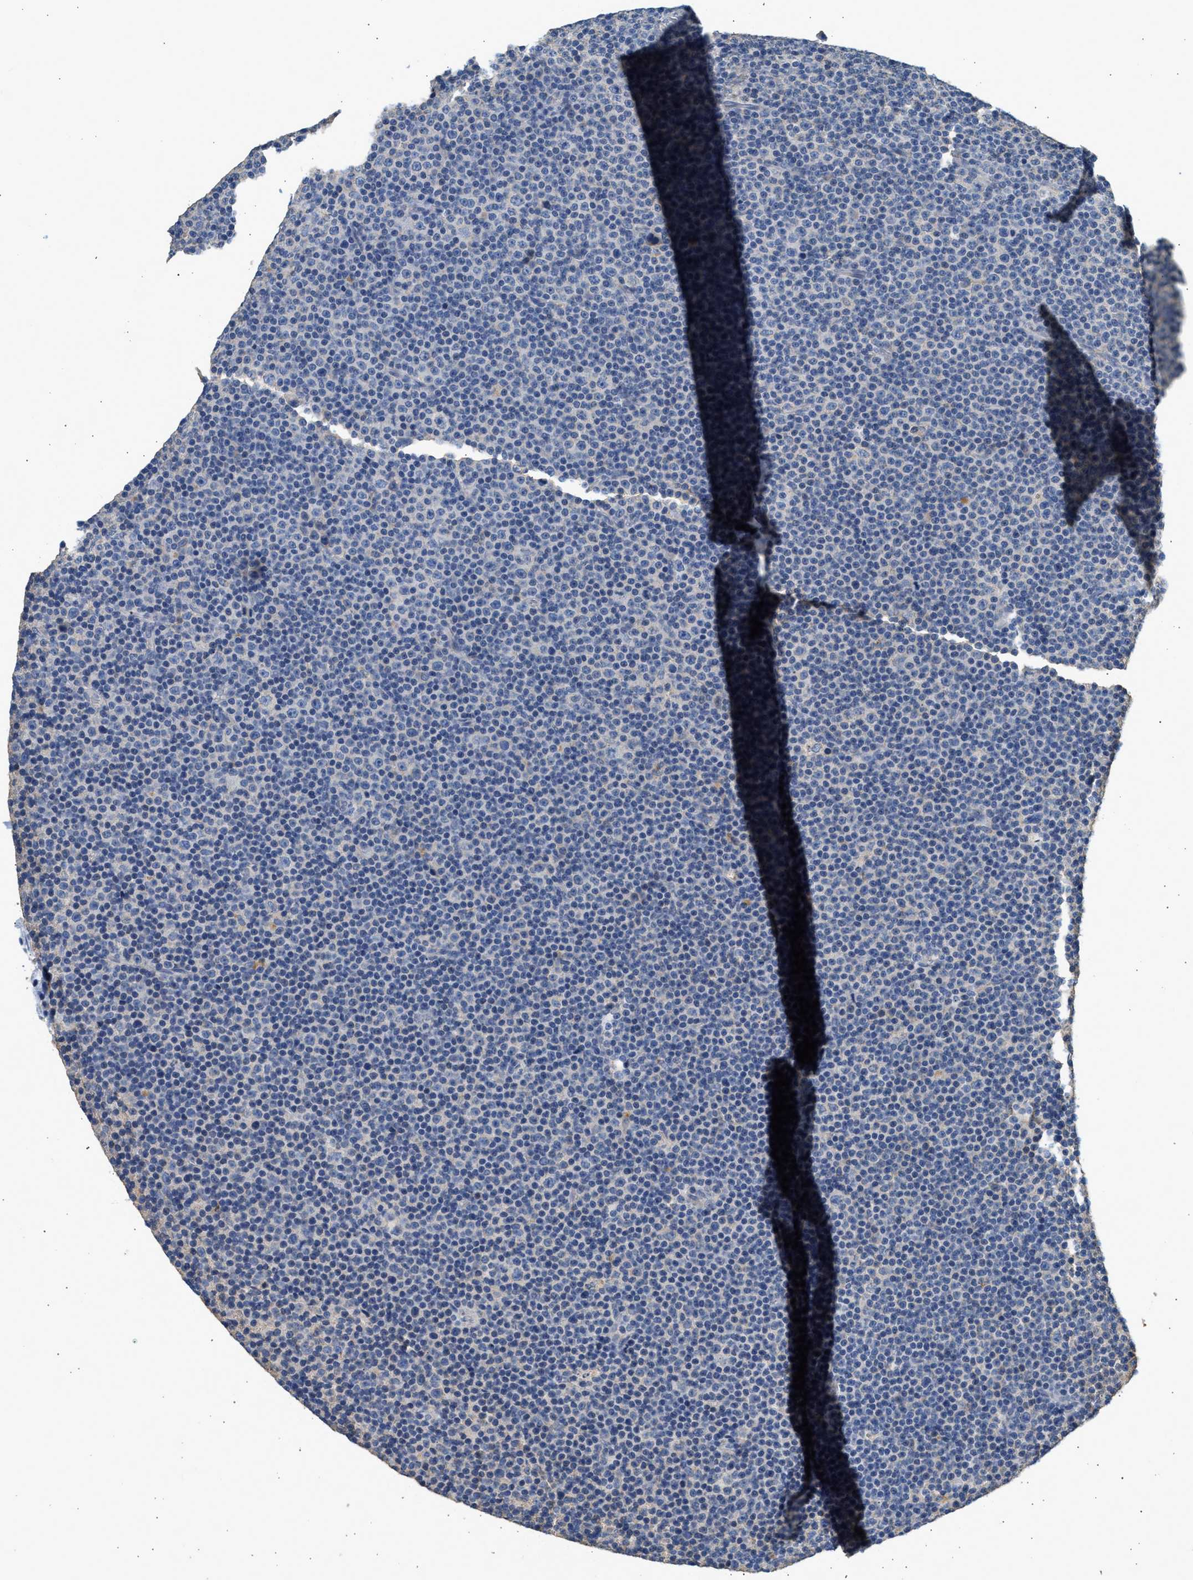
{"staining": {"intensity": "negative", "quantity": "none", "location": "none"}, "tissue": "lymphoma", "cell_type": "Tumor cells", "image_type": "cancer", "snomed": [{"axis": "morphology", "description": "Malignant lymphoma, non-Hodgkin's type, Low grade"}, {"axis": "topography", "description": "Lymph node"}], "caption": "The micrograph exhibits no staining of tumor cells in malignant lymphoma, non-Hodgkin's type (low-grade).", "gene": "WDR31", "patient": {"sex": "female", "age": 67}}